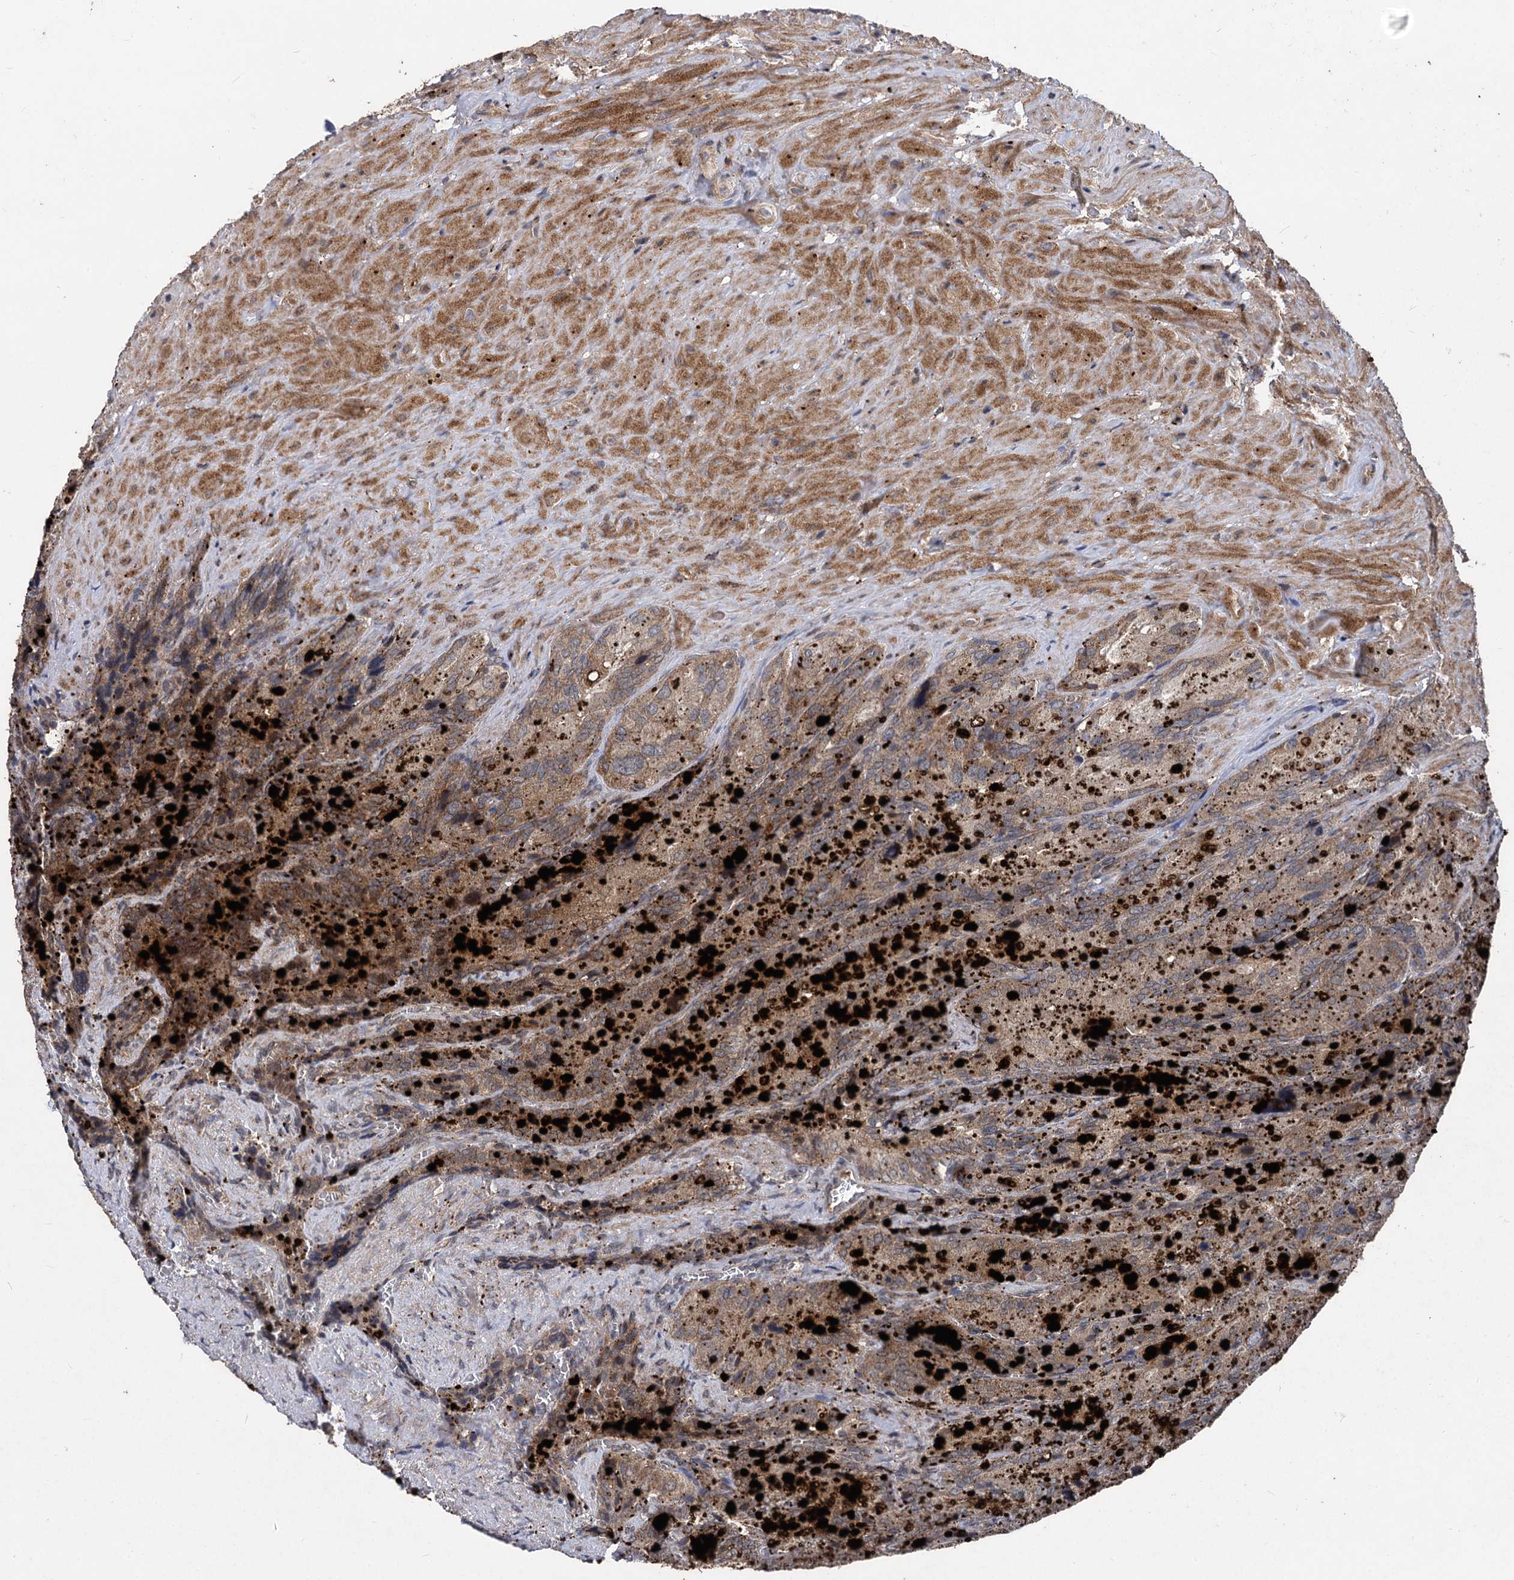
{"staining": {"intensity": "moderate", "quantity": ">75%", "location": "cytoplasmic/membranous"}, "tissue": "seminal vesicle", "cell_type": "Glandular cells", "image_type": "normal", "snomed": [{"axis": "morphology", "description": "Normal tissue, NOS"}, {"axis": "topography", "description": "Seminal veicle"}], "caption": "This histopathology image demonstrates immunohistochemistry (IHC) staining of normal human seminal vesicle, with medium moderate cytoplasmic/membranous expression in approximately >75% of glandular cells.", "gene": "BCL2L2", "patient": {"sex": "male", "age": 62}}